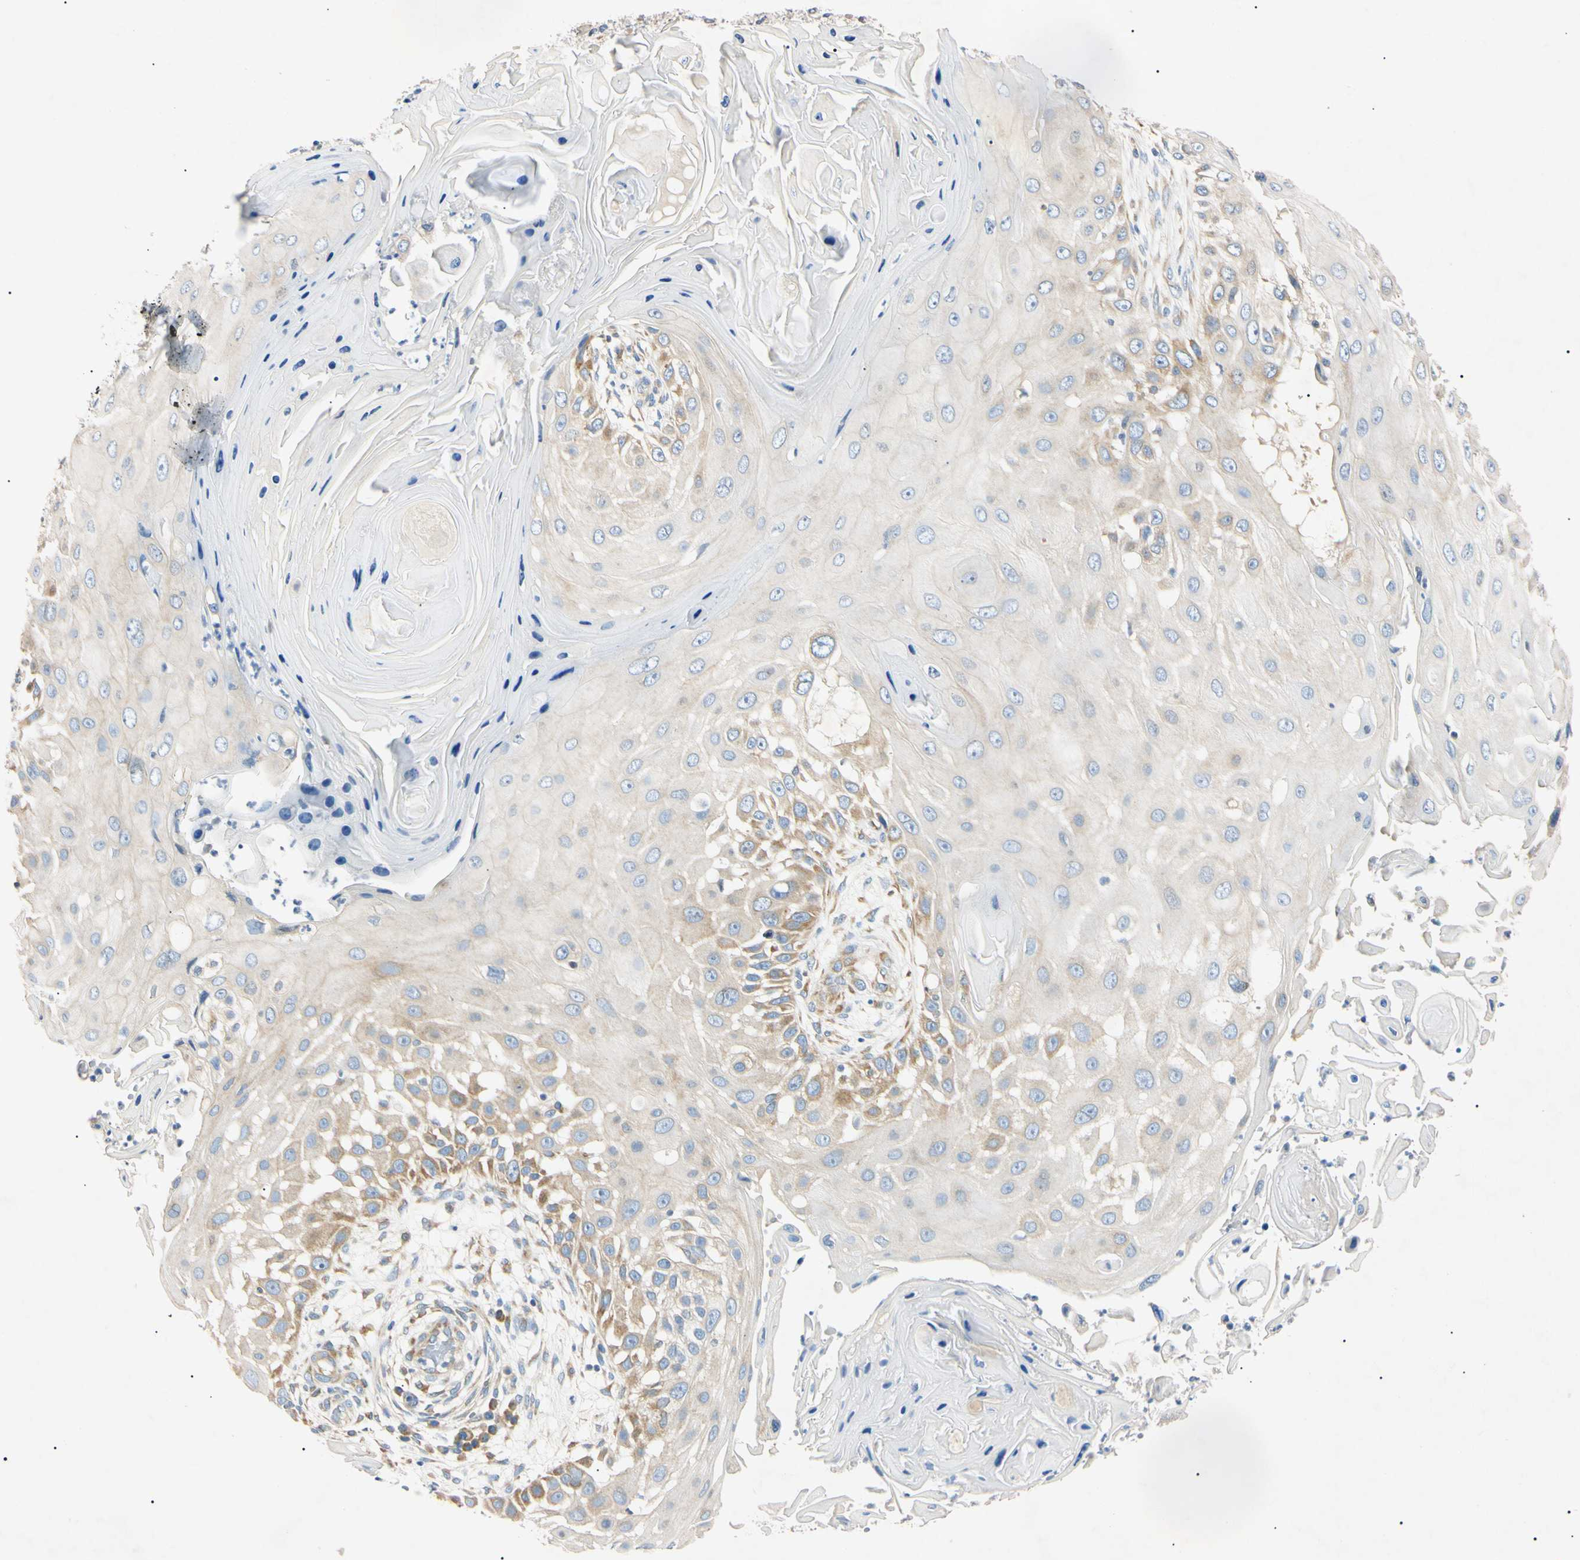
{"staining": {"intensity": "moderate", "quantity": "<25%", "location": "cytoplasmic/membranous"}, "tissue": "skin cancer", "cell_type": "Tumor cells", "image_type": "cancer", "snomed": [{"axis": "morphology", "description": "Squamous cell carcinoma, NOS"}, {"axis": "topography", "description": "Skin"}], "caption": "There is low levels of moderate cytoplasmic/membranous positivity in tumor cells of skin squamous cell carcinoma, as demonstrated by immunohistochemical staining (brown color).", "gene": "DNAJB12", "patient": {"sex": "female", "age": 44}}